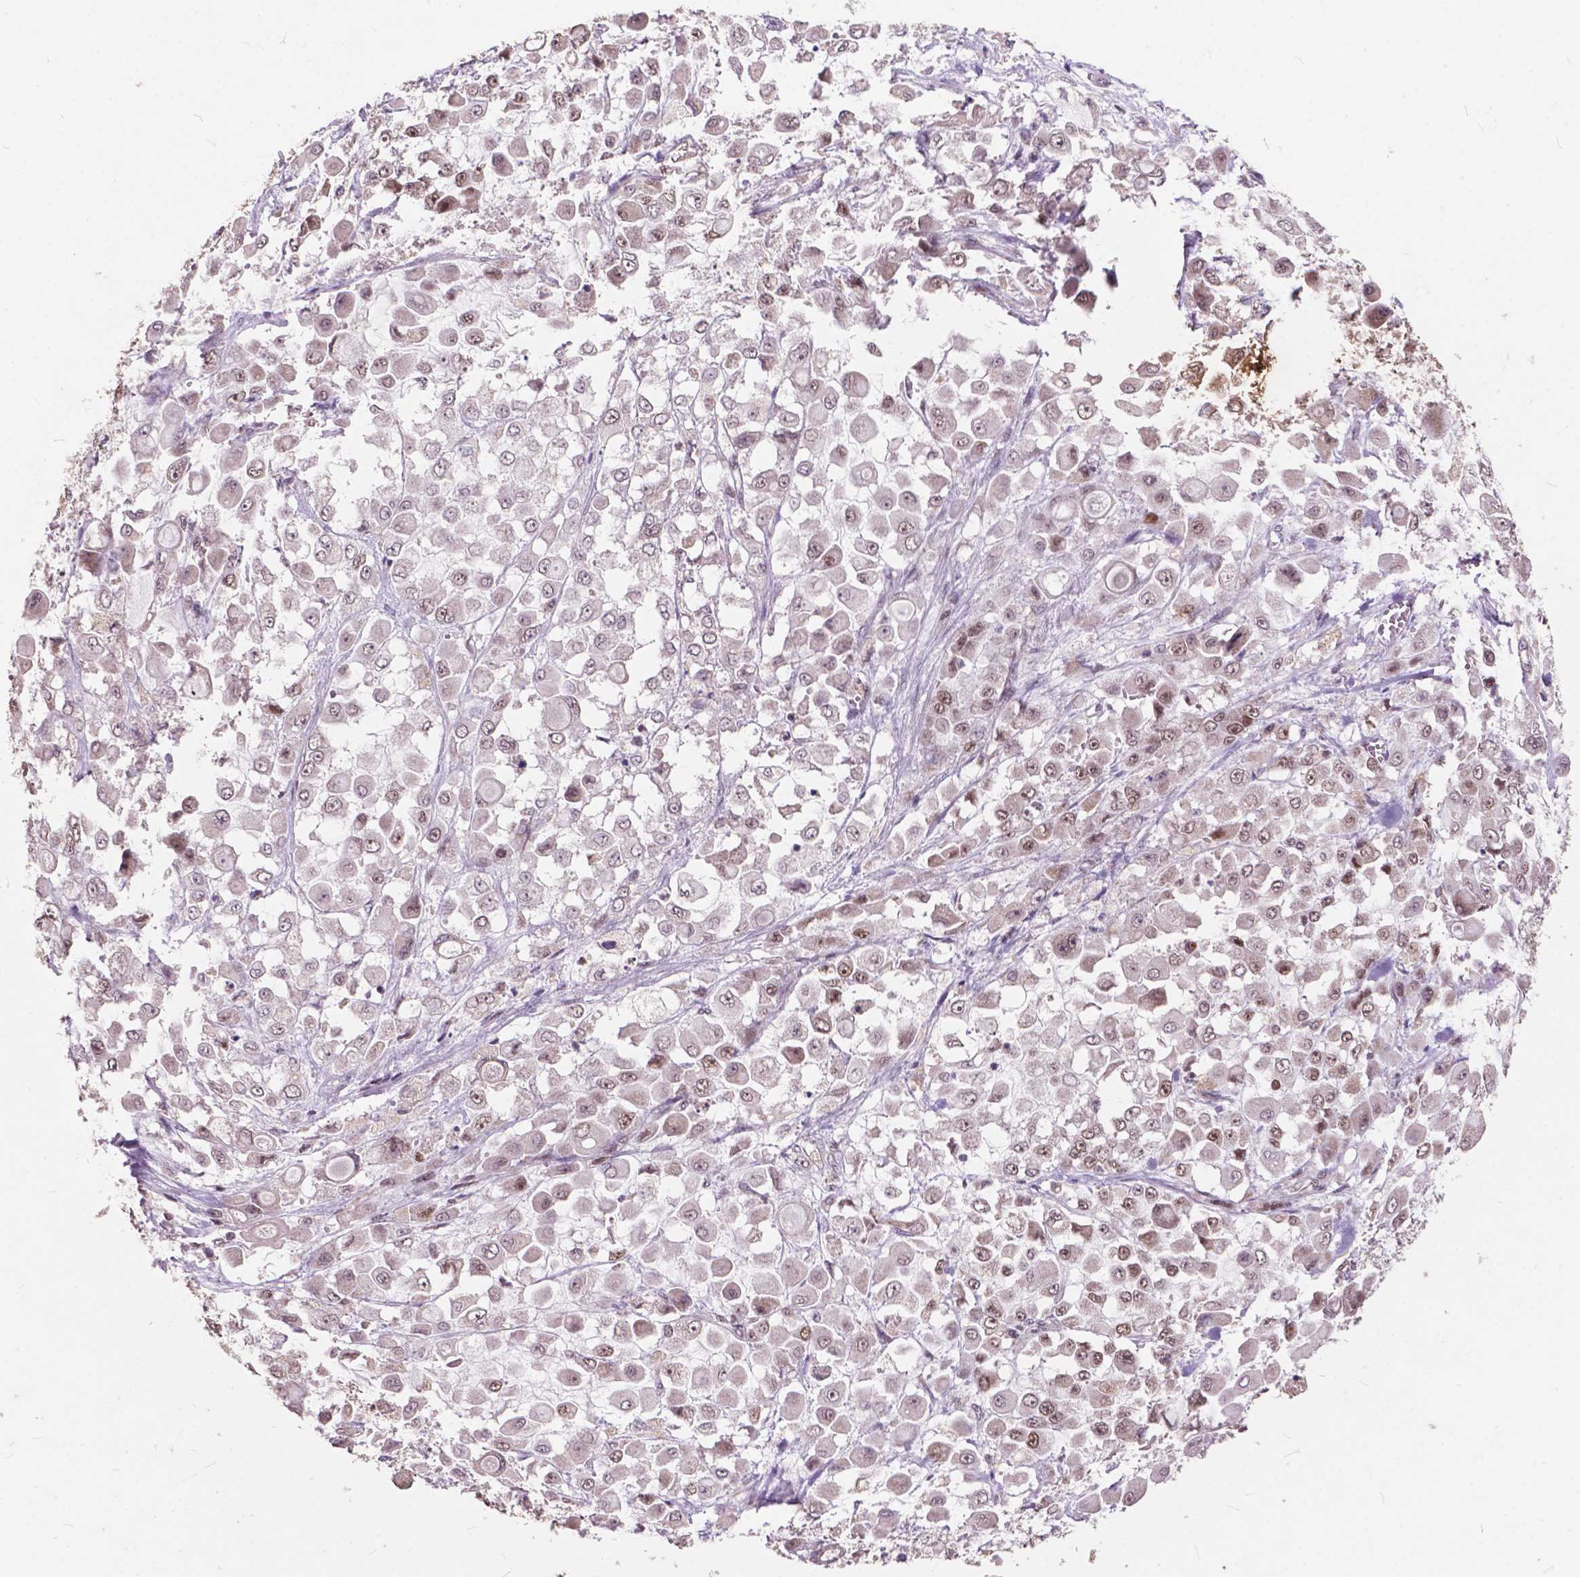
{"staining": {"intensity": "moderate", "quantity": "25%-75%", "location": "nuclear"}, "tissue": "stomach cancer", "cell_type": "Tumor cells", "image_type": "cancer", "snomed": [{"axis": "morphology", "description": "Adenocarcinoma, NOS"}, {"axis": "topography", "description": "Stomach"}], "caption": "Tumor cells display medium levels of moderate nuclear staining in about 25%-75% of cells in stomach cancer (adenocarcinoma).", "gene": "MSH2", "patient": {"sex": "female", "age": 76}}